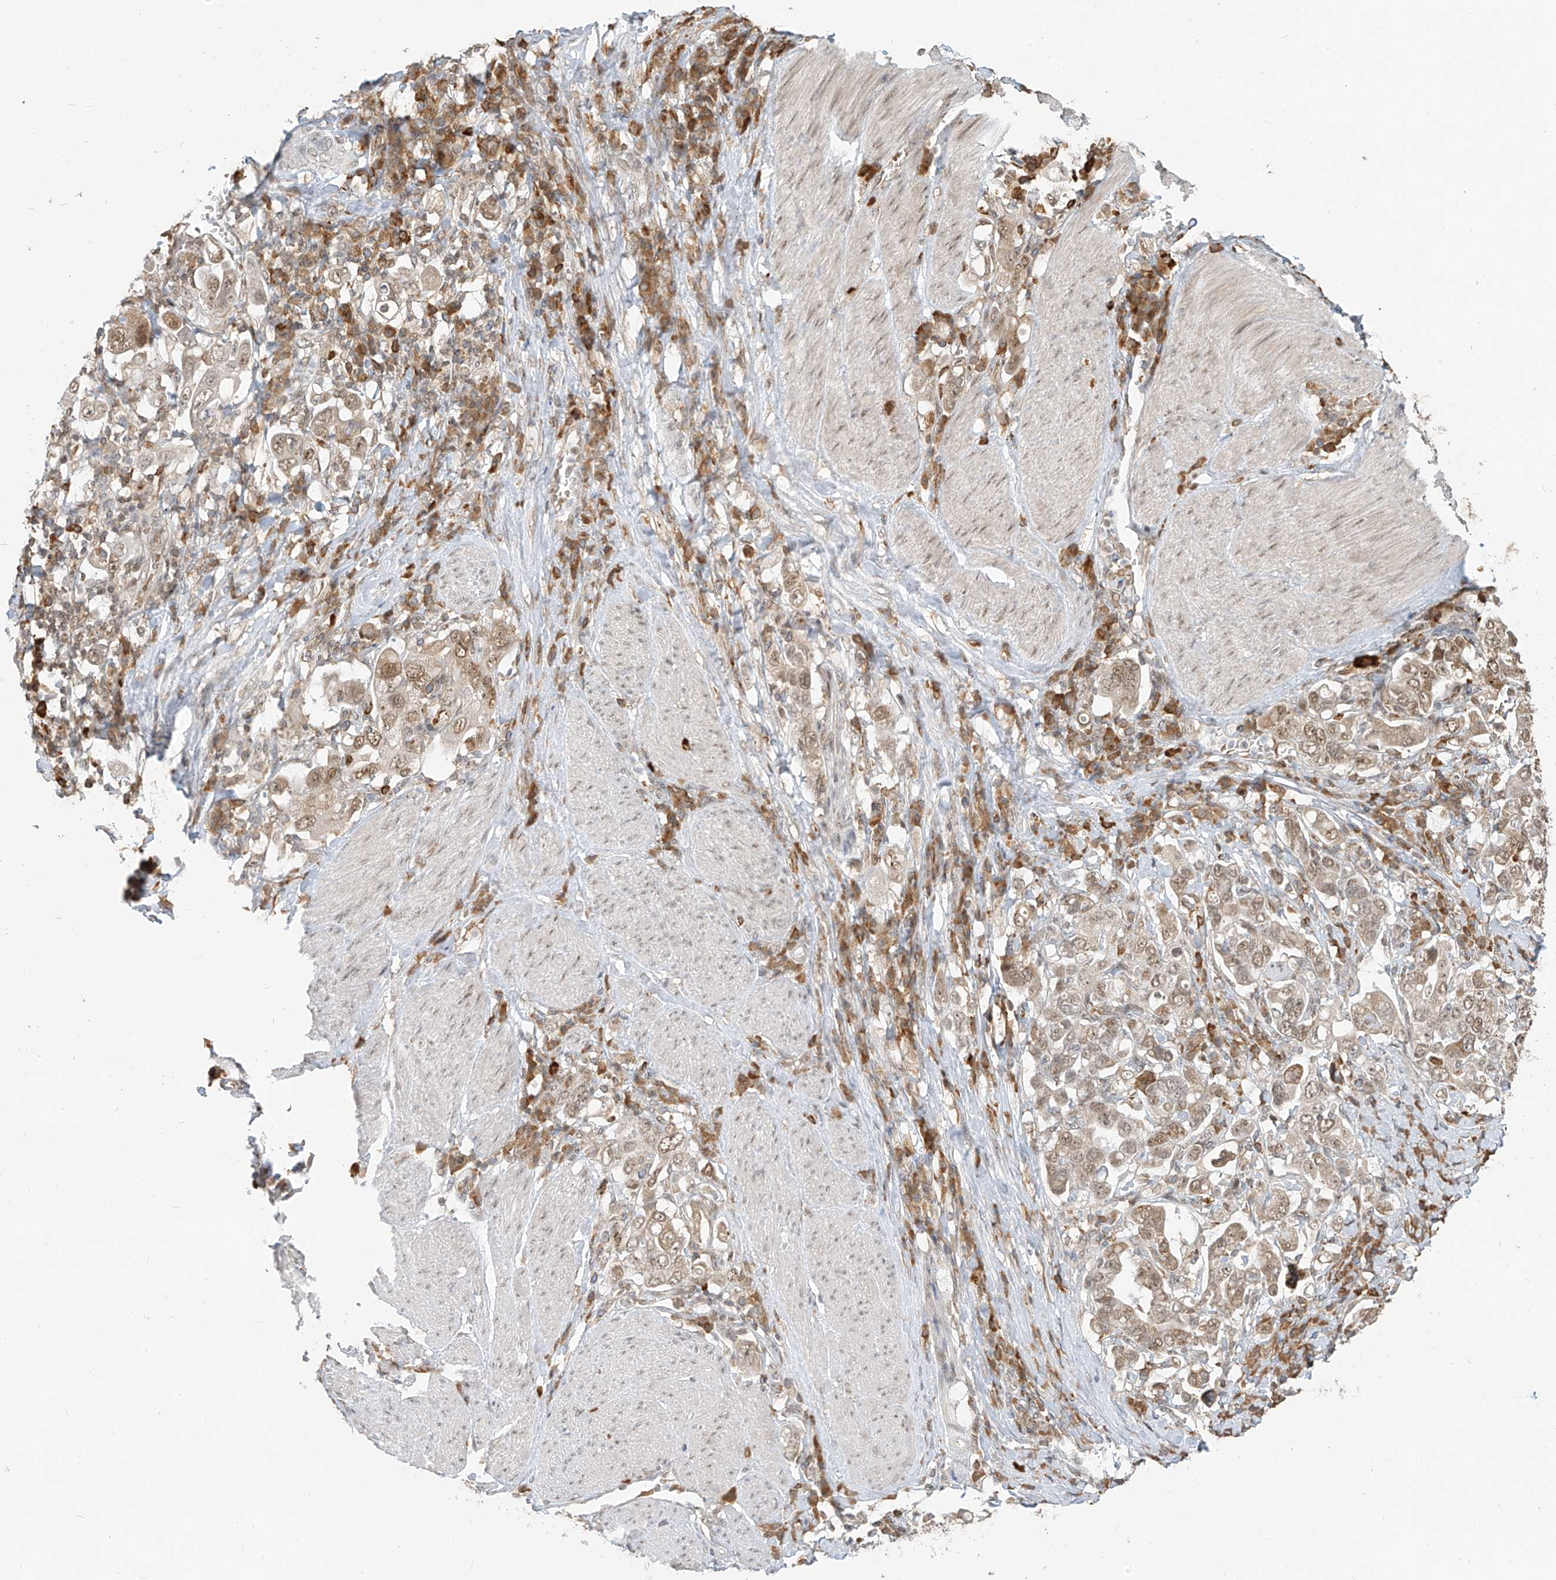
{"staining": {"intensity": "moderate", "quantity": ">75%", "location": "nuclear"}, "tissue": "stomach cancer", "cell_type": "Tumor cells", "image_type": "cancer", "snomed": [{"axis": "morphology", "description": "Adenocarcinoma, NOS"}, {"axis": "topography", "description": "Stomach, upper"}], "caption": "Stomach cancer stained for a protein displays moderate nuclear positivity in tumor cells. Using DAB (3,3'-diaminobenzidine) (brown) and hematoxylin (blue) stains, captured at high magnification using brightfield microscopy.", "gene": "ZMYM2", "patient": {"sex": "male", "age": 62}}